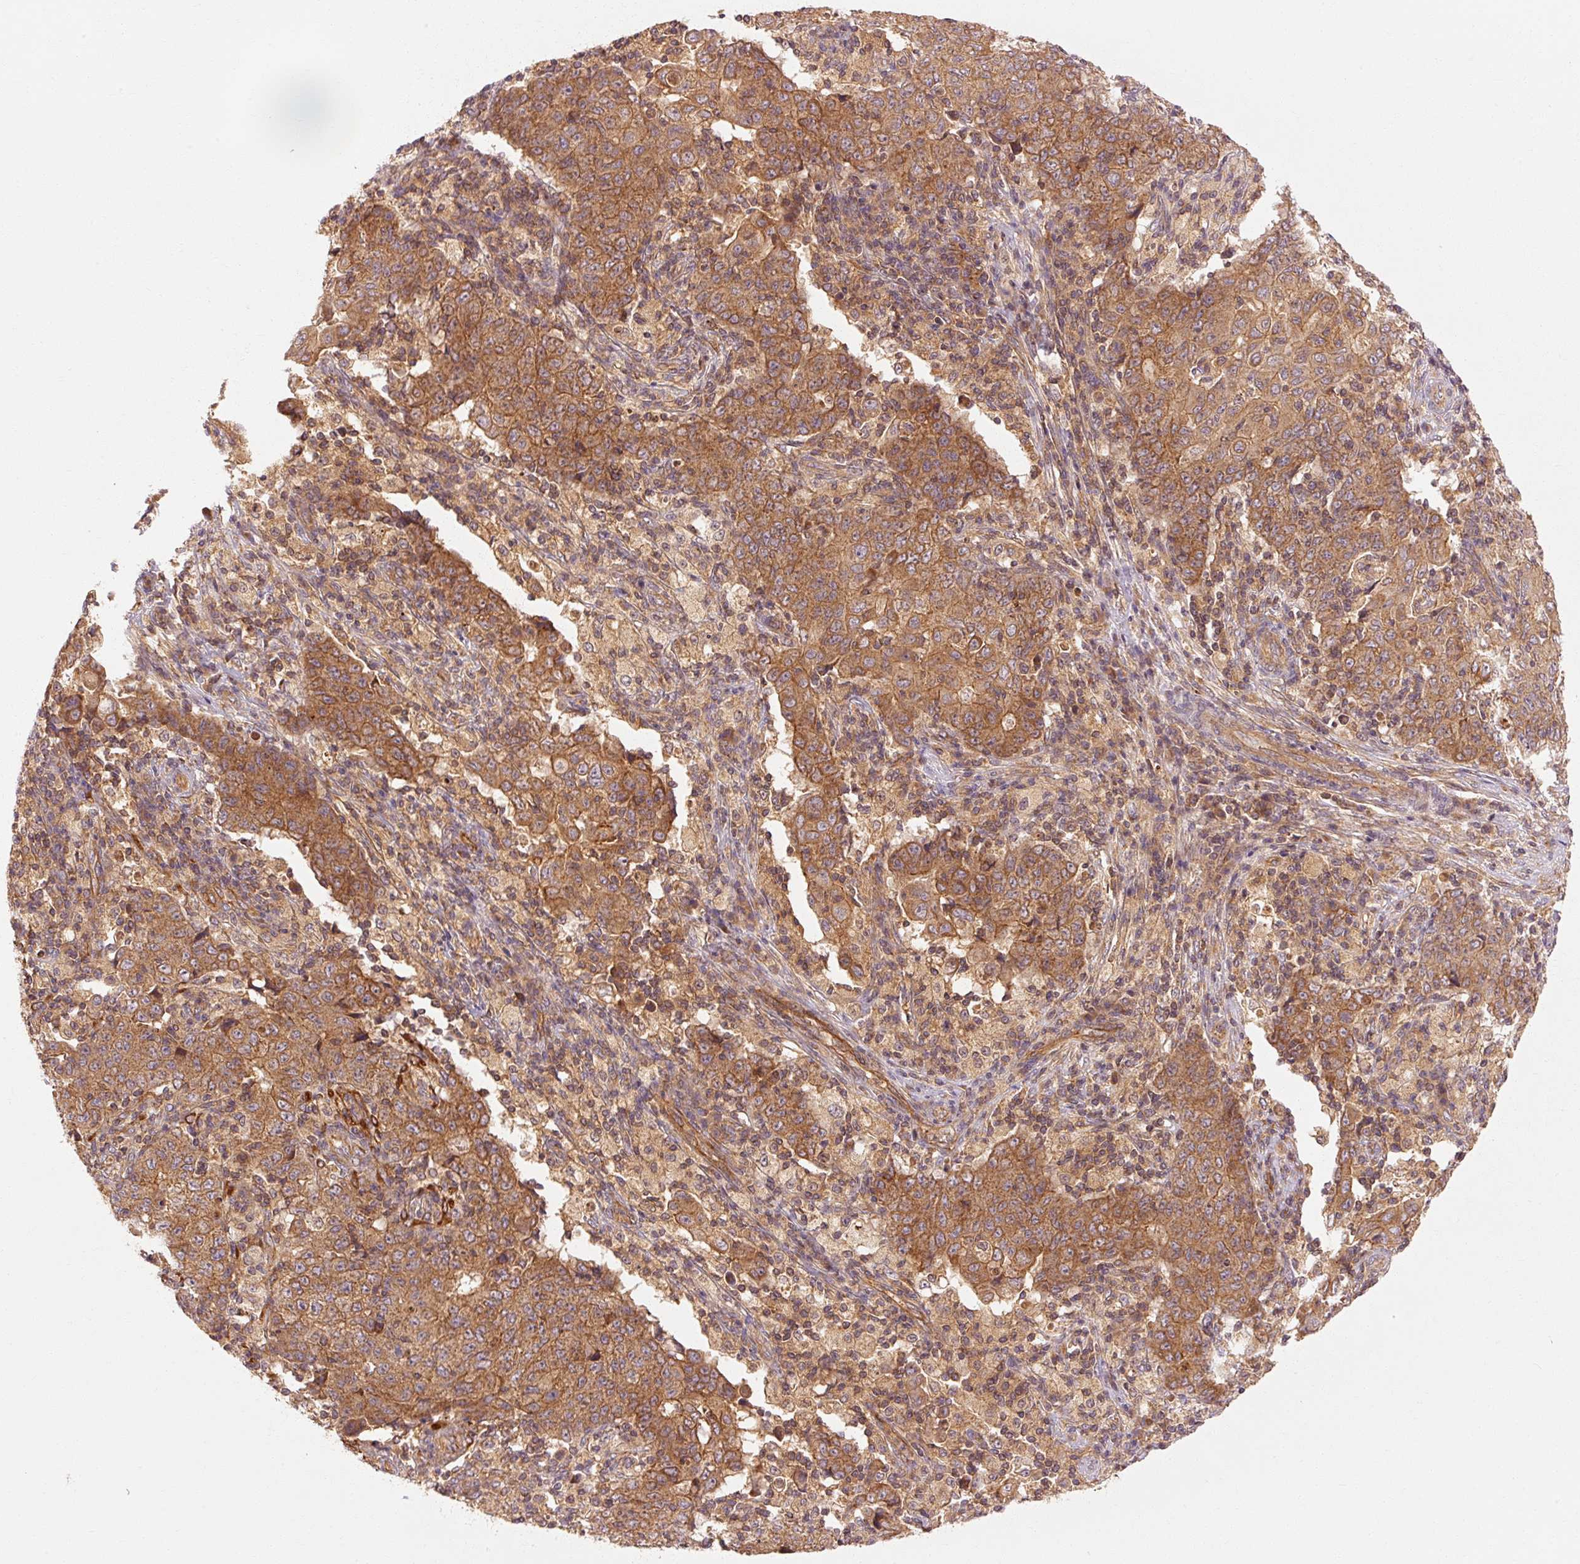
{"staining": {"intensity": "moderate", "quantity": ">75%", "location": "cytoplasmic/membranous"}, "tissue": "ovarian cancer", "cell_type": "Tumor cells", "image_type": "cancer", "snomed": [{"axis": "morphology", "description": "Carcinoma, endometroid"}, {"axis": "topography", "description": "Ovary"}], "caption": "Protein analysis of ovarian cancer tissue reveals moderate cytoplasmic/membranous expression in about >75% of tumor cells.", "gene": "CTNNA1", "patient": {"sex": "female", "age": 42}}